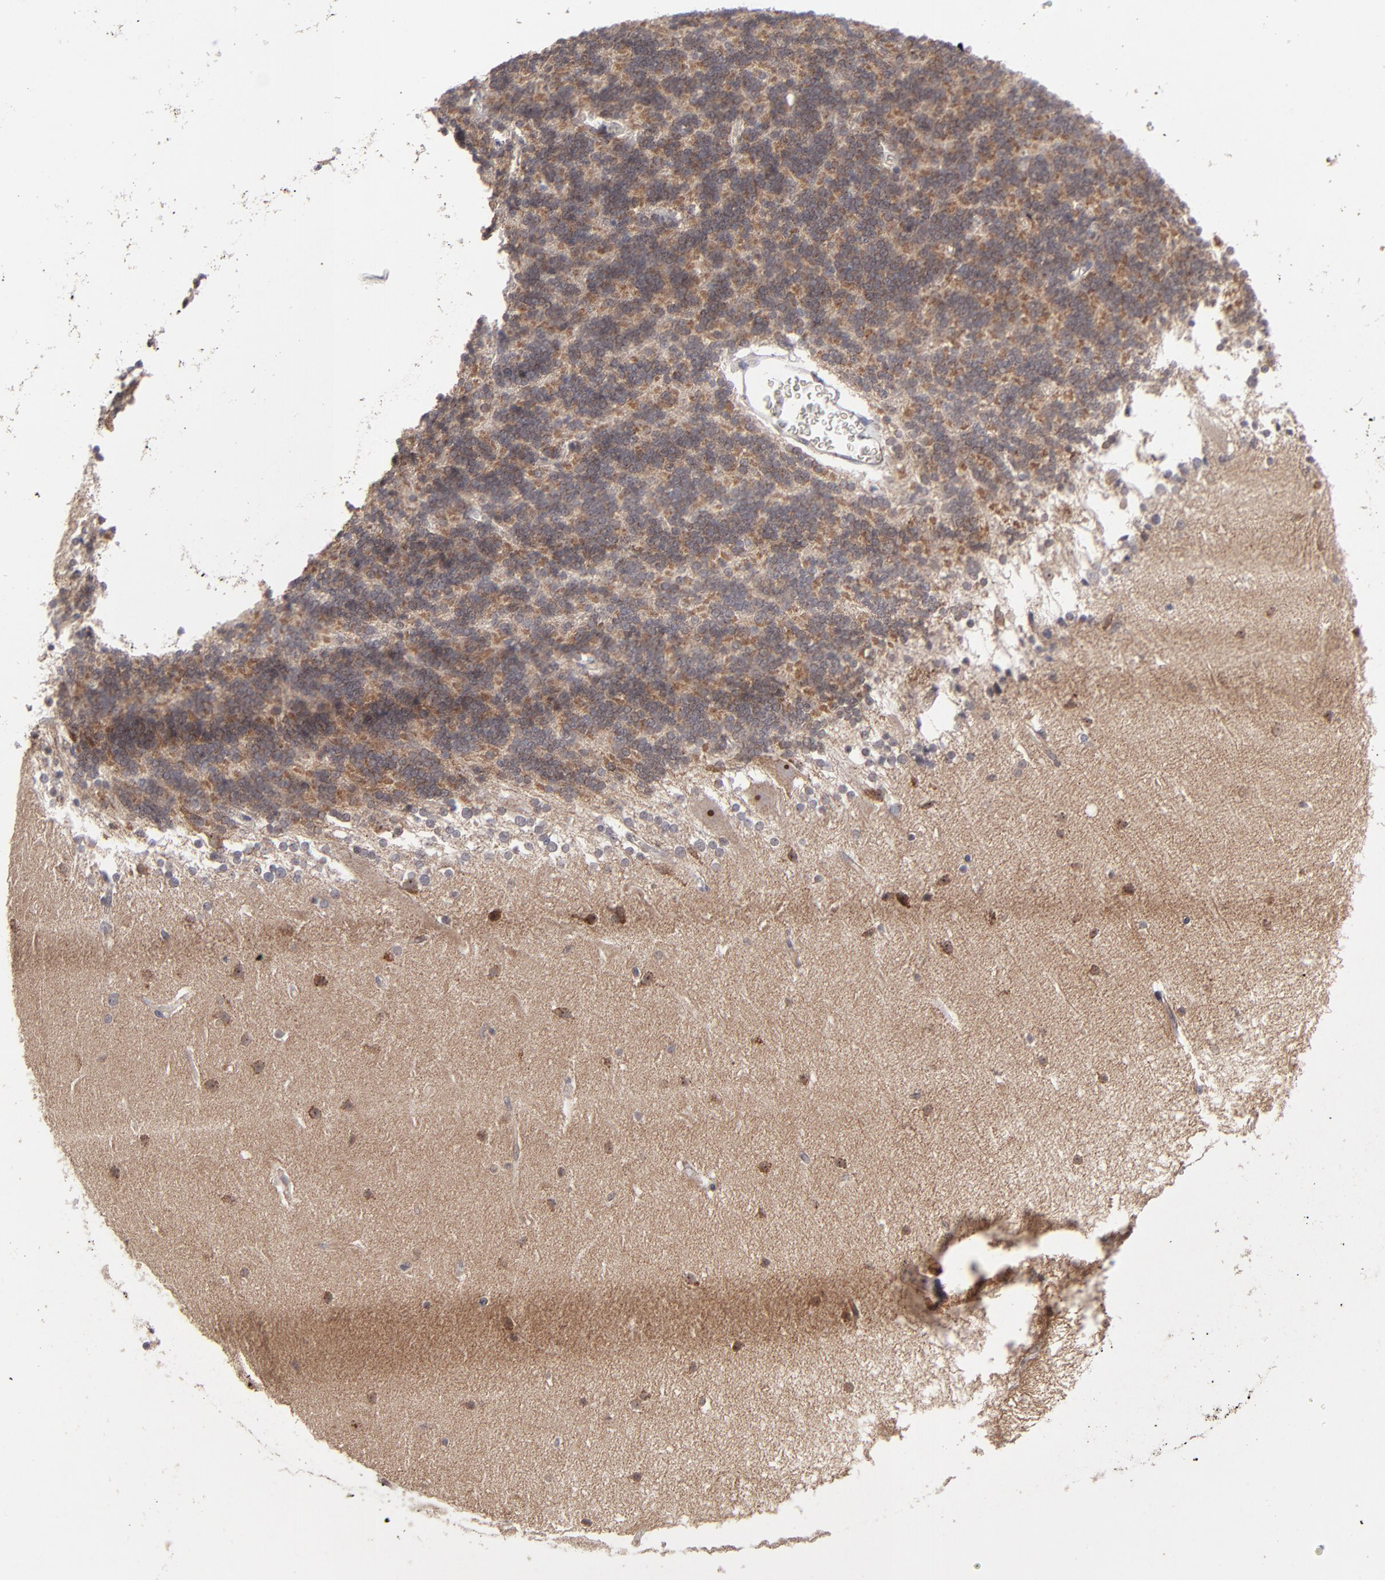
{"staining": {"intensity": "moderate", "quantity": ">75%", "location": "cytoplasmic/membranous"}, "tissue": "cerebellum", "cell_type": "Cells in granular layer", "image_type": "normal", "snomed": [{"axis": "morphology", "description": "Normal tissue, NOS"}, {"axis": "topography", "description": "Cerebellum"}], "caption": "Protein expression analysis of benign cerebellum exhibits moderate cytoplasmic/membranous staining in about >75% of cells in granular layer. The staining was performed using DAB to visualize the protein expression in brown, while the nuclei were stained in blue with hematoxylin (Magnification: 20x).", "gene": "GLCCI1", "patient": {"sex": "female", "age": 54}}